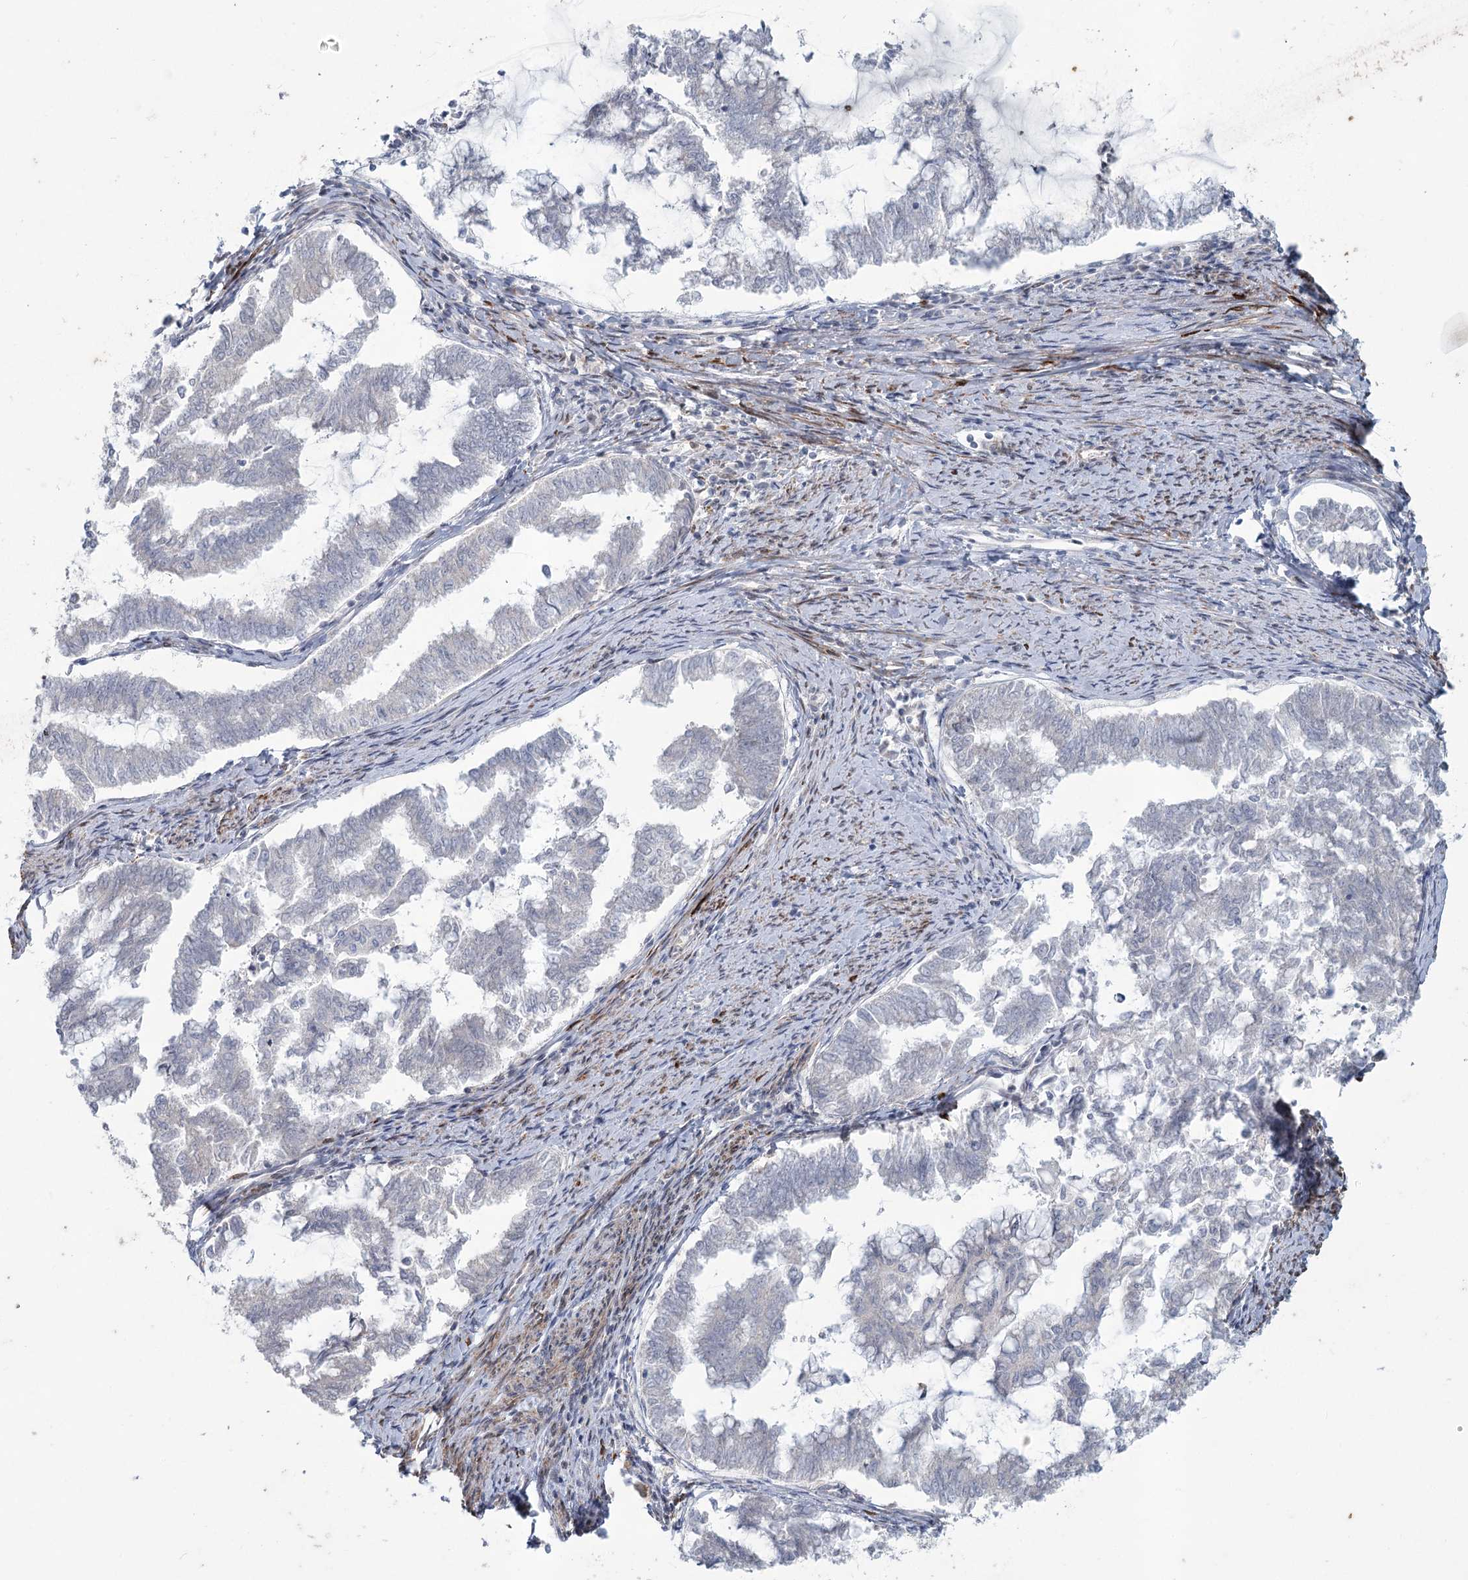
{"staining": {"intensity": "negative", "quantity": "none", "location": "none"}, "tissue": "endometrial cancer", "cell_type": "Tumor cells", "image_type": "cancer", "snomed": [{"axis": "morphology", "description": "Adenocarcinoma, NOS"}, {"axis": "topography", "description": "Endometrium"}], "caption": "Protein analysis of adenocarcinoma (endometrial) demonstrates no significant positivity in tumor cells. (Stains: DAB (3,3'-diaminobenzidine) immunohistochemistry with hematoxylin counter stain, Microscopy: brightfield microscopy at high magnification).", "gene": "MTG1", "patient": {"sex": "female", "age": 79}}